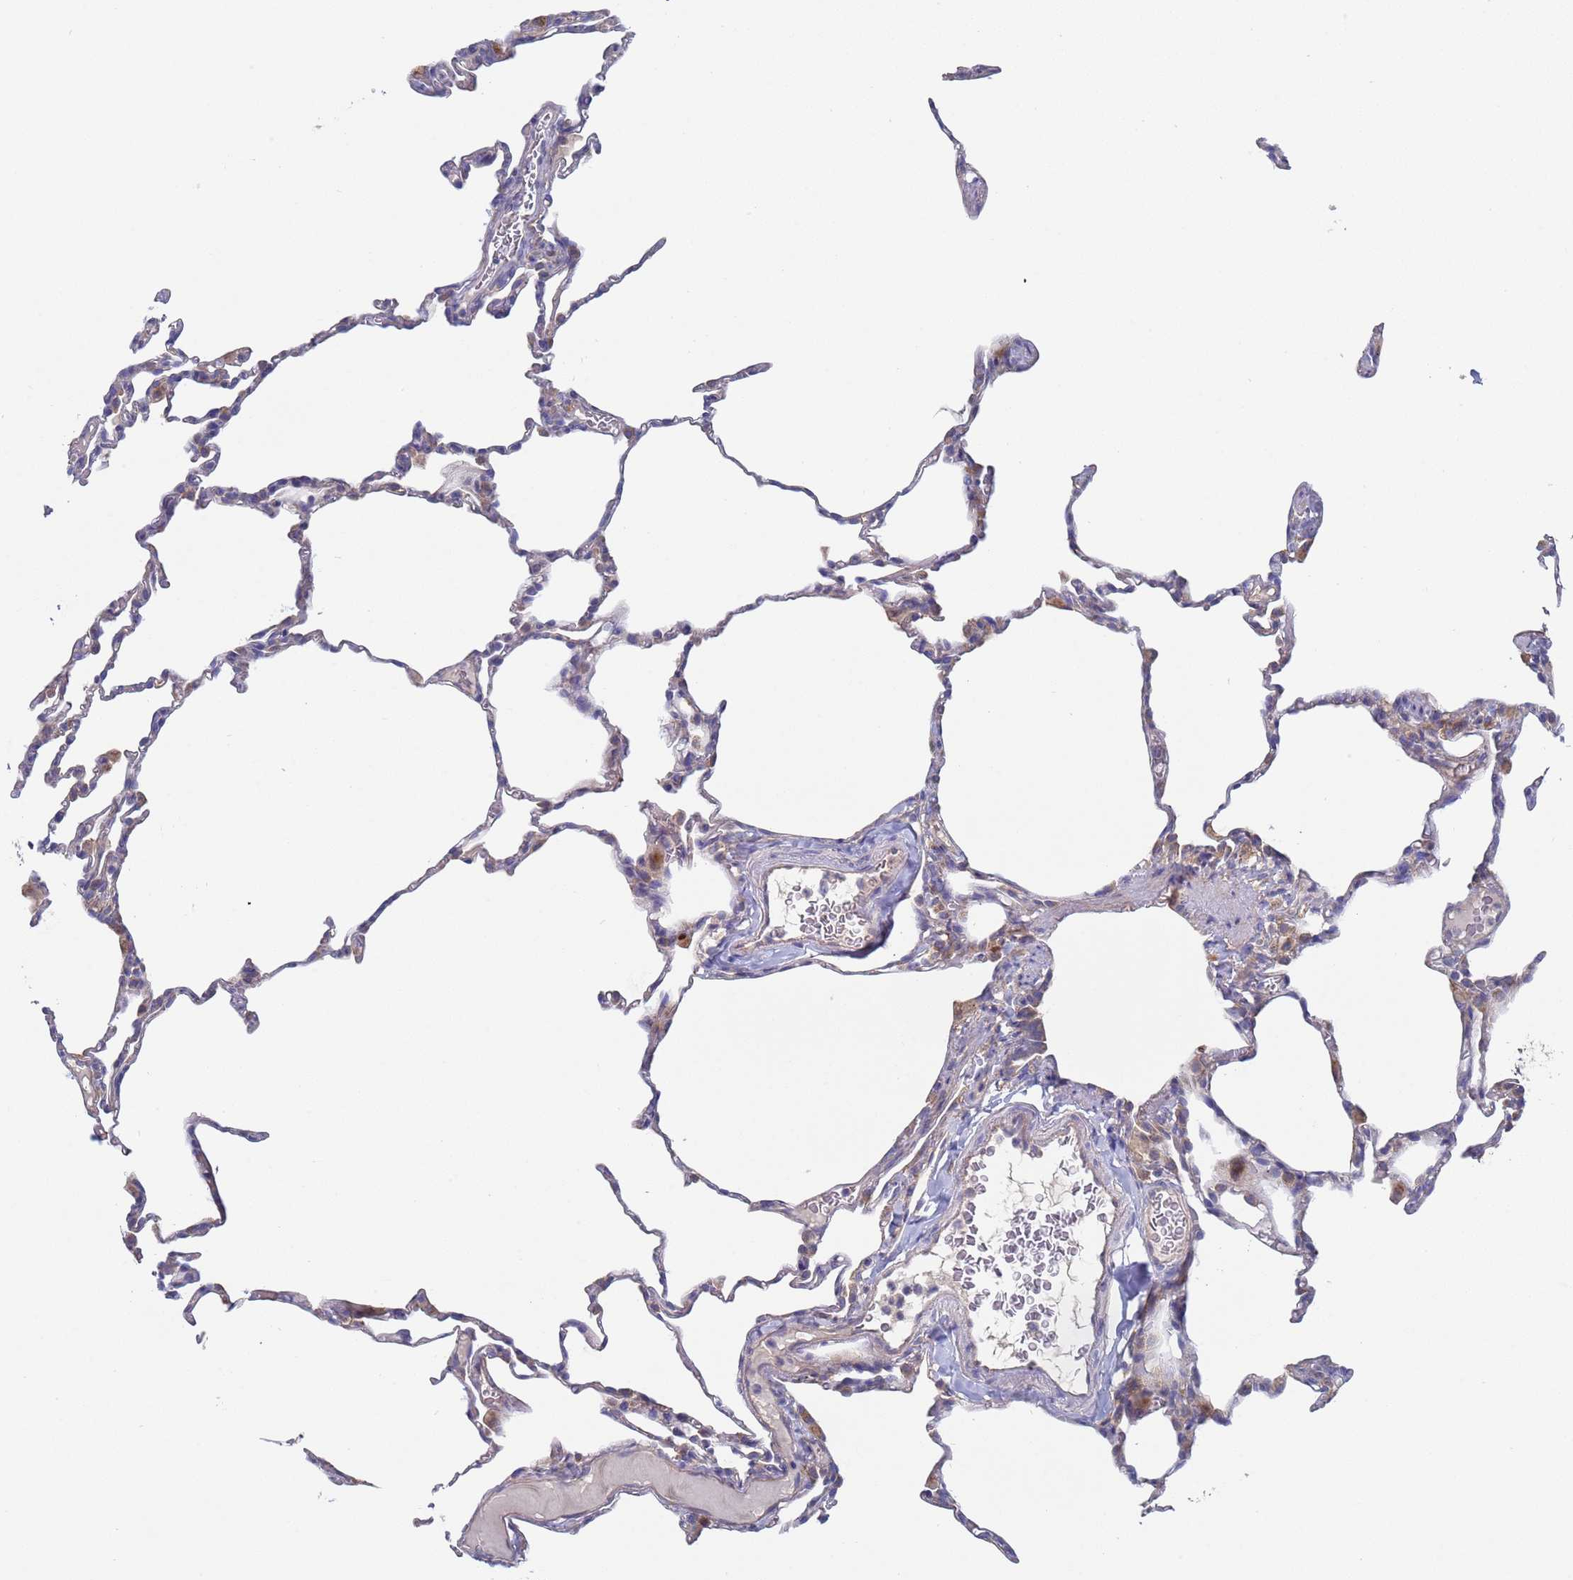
{"staining": {"intensity": "negative", "quantity": "none", "location": "none"}, "tissue": "lung", "cell_type": "Alveolar cells", "image_type": "normal", "snomed": [{"axis": "morphology", "description": "Normal tissue, NOS"}, {"axis": "topography", "description": "Lung"}], "caption": "The immunohistochemistry micrograph has no significant expression in alveolar cells of lung.", "gene": "MALRD1", "patient": {"sex": "male", "age": 20}}